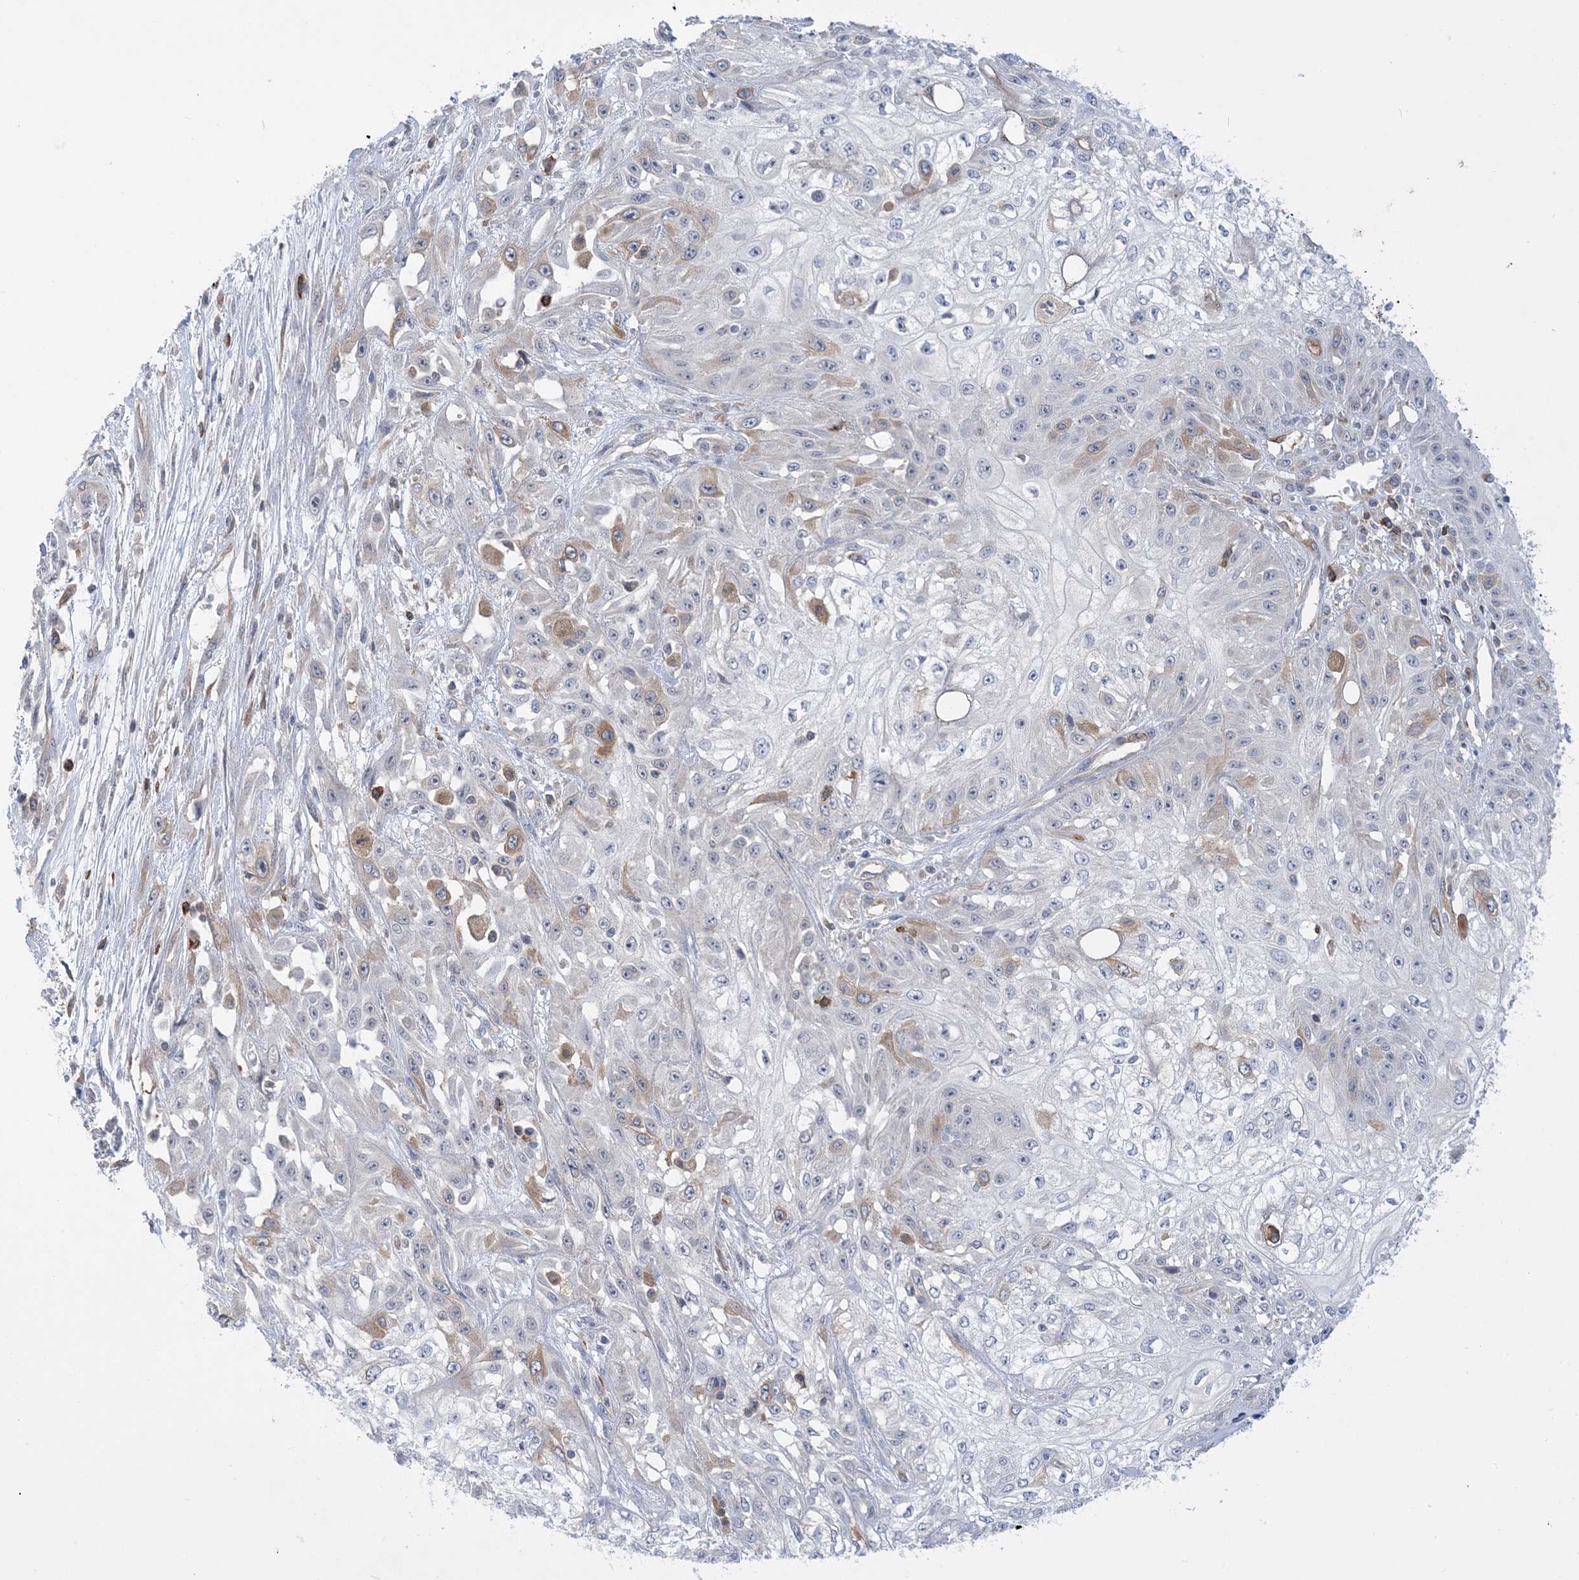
{"staining": {"intensity": "negative", "quantity": "none", "location": "none"}, "tissue": "skin cancer", "cell_type": "Tumor cells", "image_type": "cancer", "snomed": [{"axis": "morphology", "description": "Squamous cell carcinoma, NOS"}, {"axis": "morphology", "description": "Squamous cell carcinoma, metastatic, NOS"}, {"axis": "topography", "description": "Skin"}, {"axis": "topography", "description": "Lymph node"}], "caption": "The image displays no staining of tumor cells in squamous cell carcinoma (skin).", "gene": "AOC1", "patient": {"sex": "male", "age": 75}}